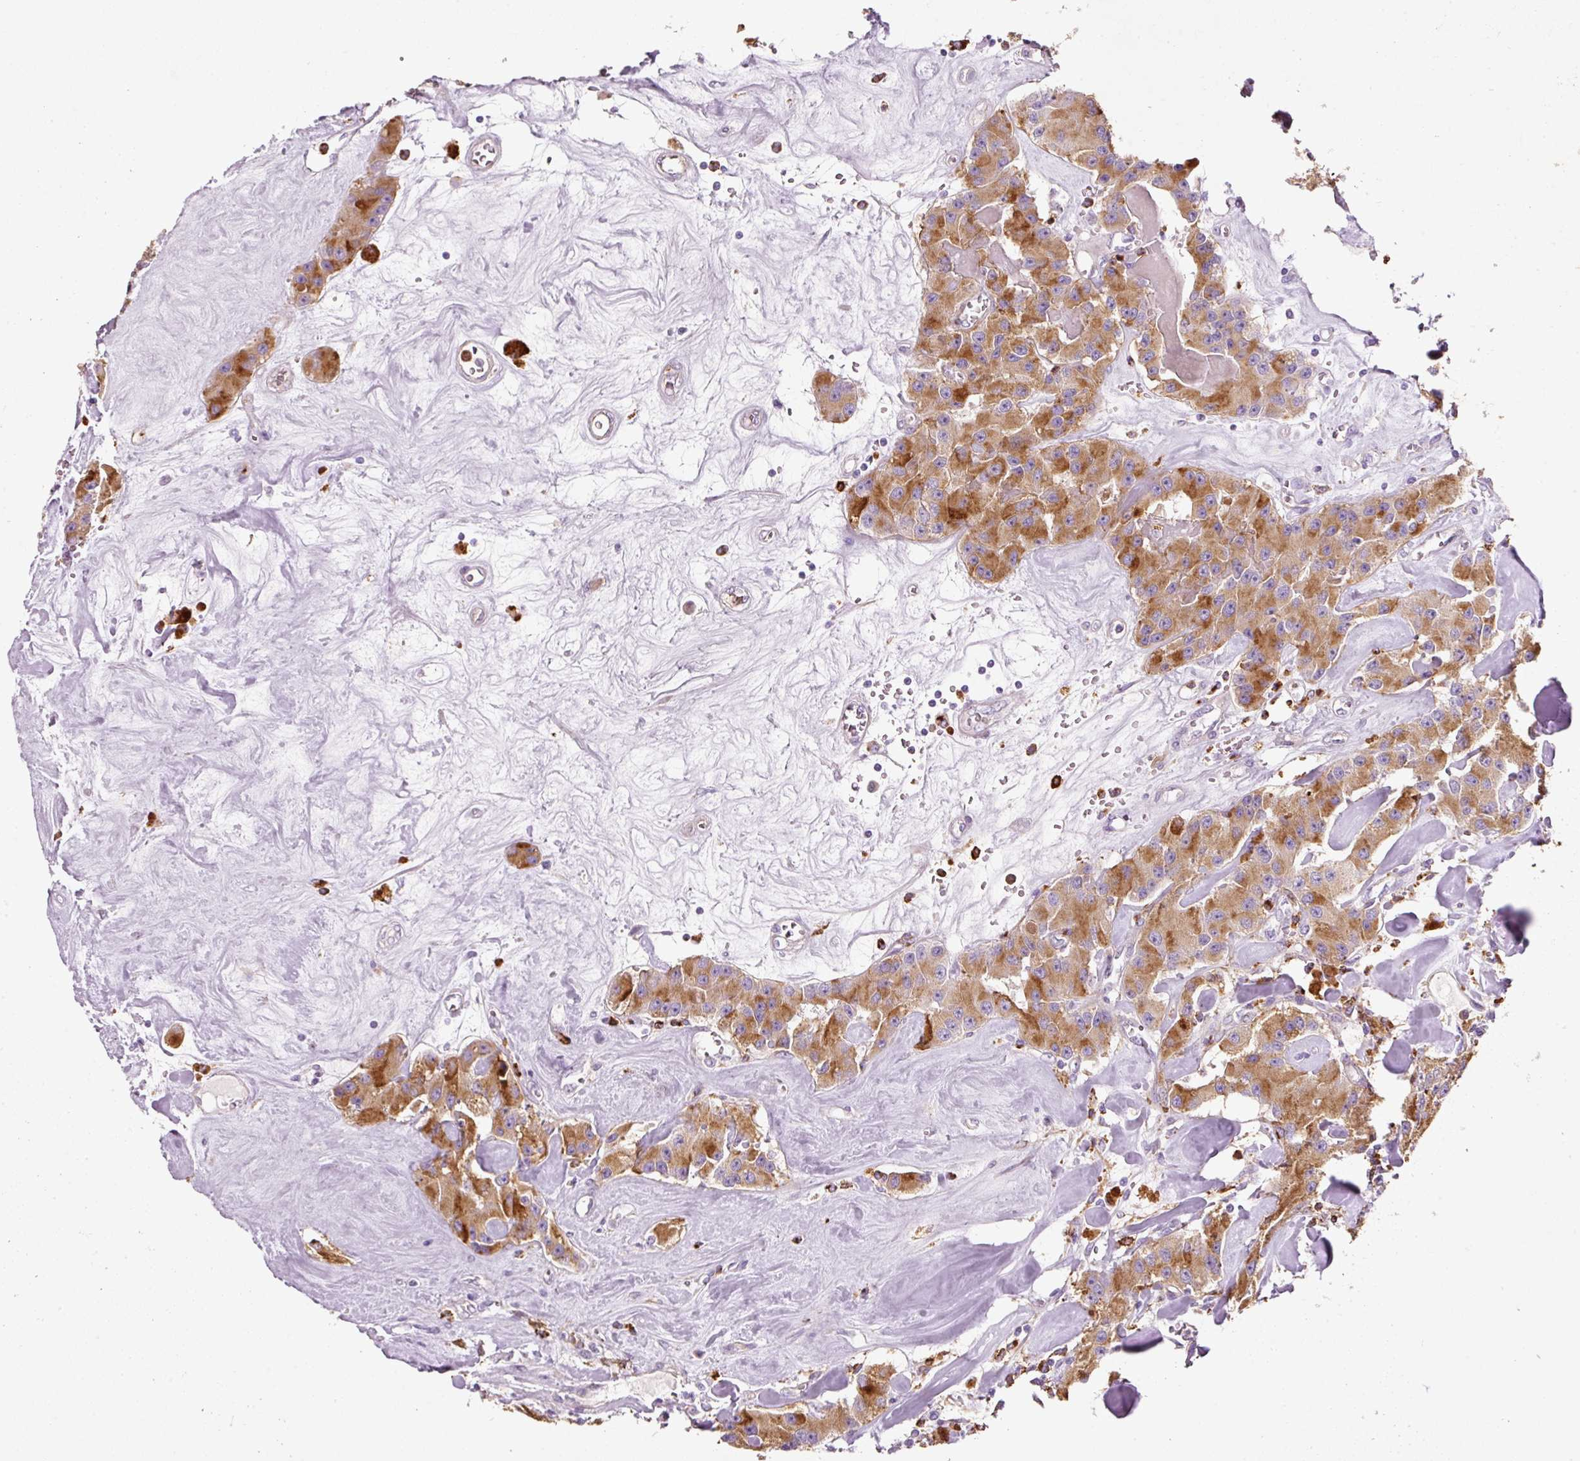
{"staining": {"intensity": "moderate", "quantity": ">75%", "location": "cytoplasmic/membranous"}, "tissue": "carcinoid", "cell_type": "Tumor cells", "image_type": "cancer", "snomed": [{"axis": "morphology", "description": "Carcinoid, malignant, NOS"}, {"axis": "topography", "description": "Pancreas"}], "caption": "Carcinoid stained with a protein marker exhibits moderate staining in tumor cells.", "gene": "TMC8", "patient": {"sex": "male", "age": 41}}